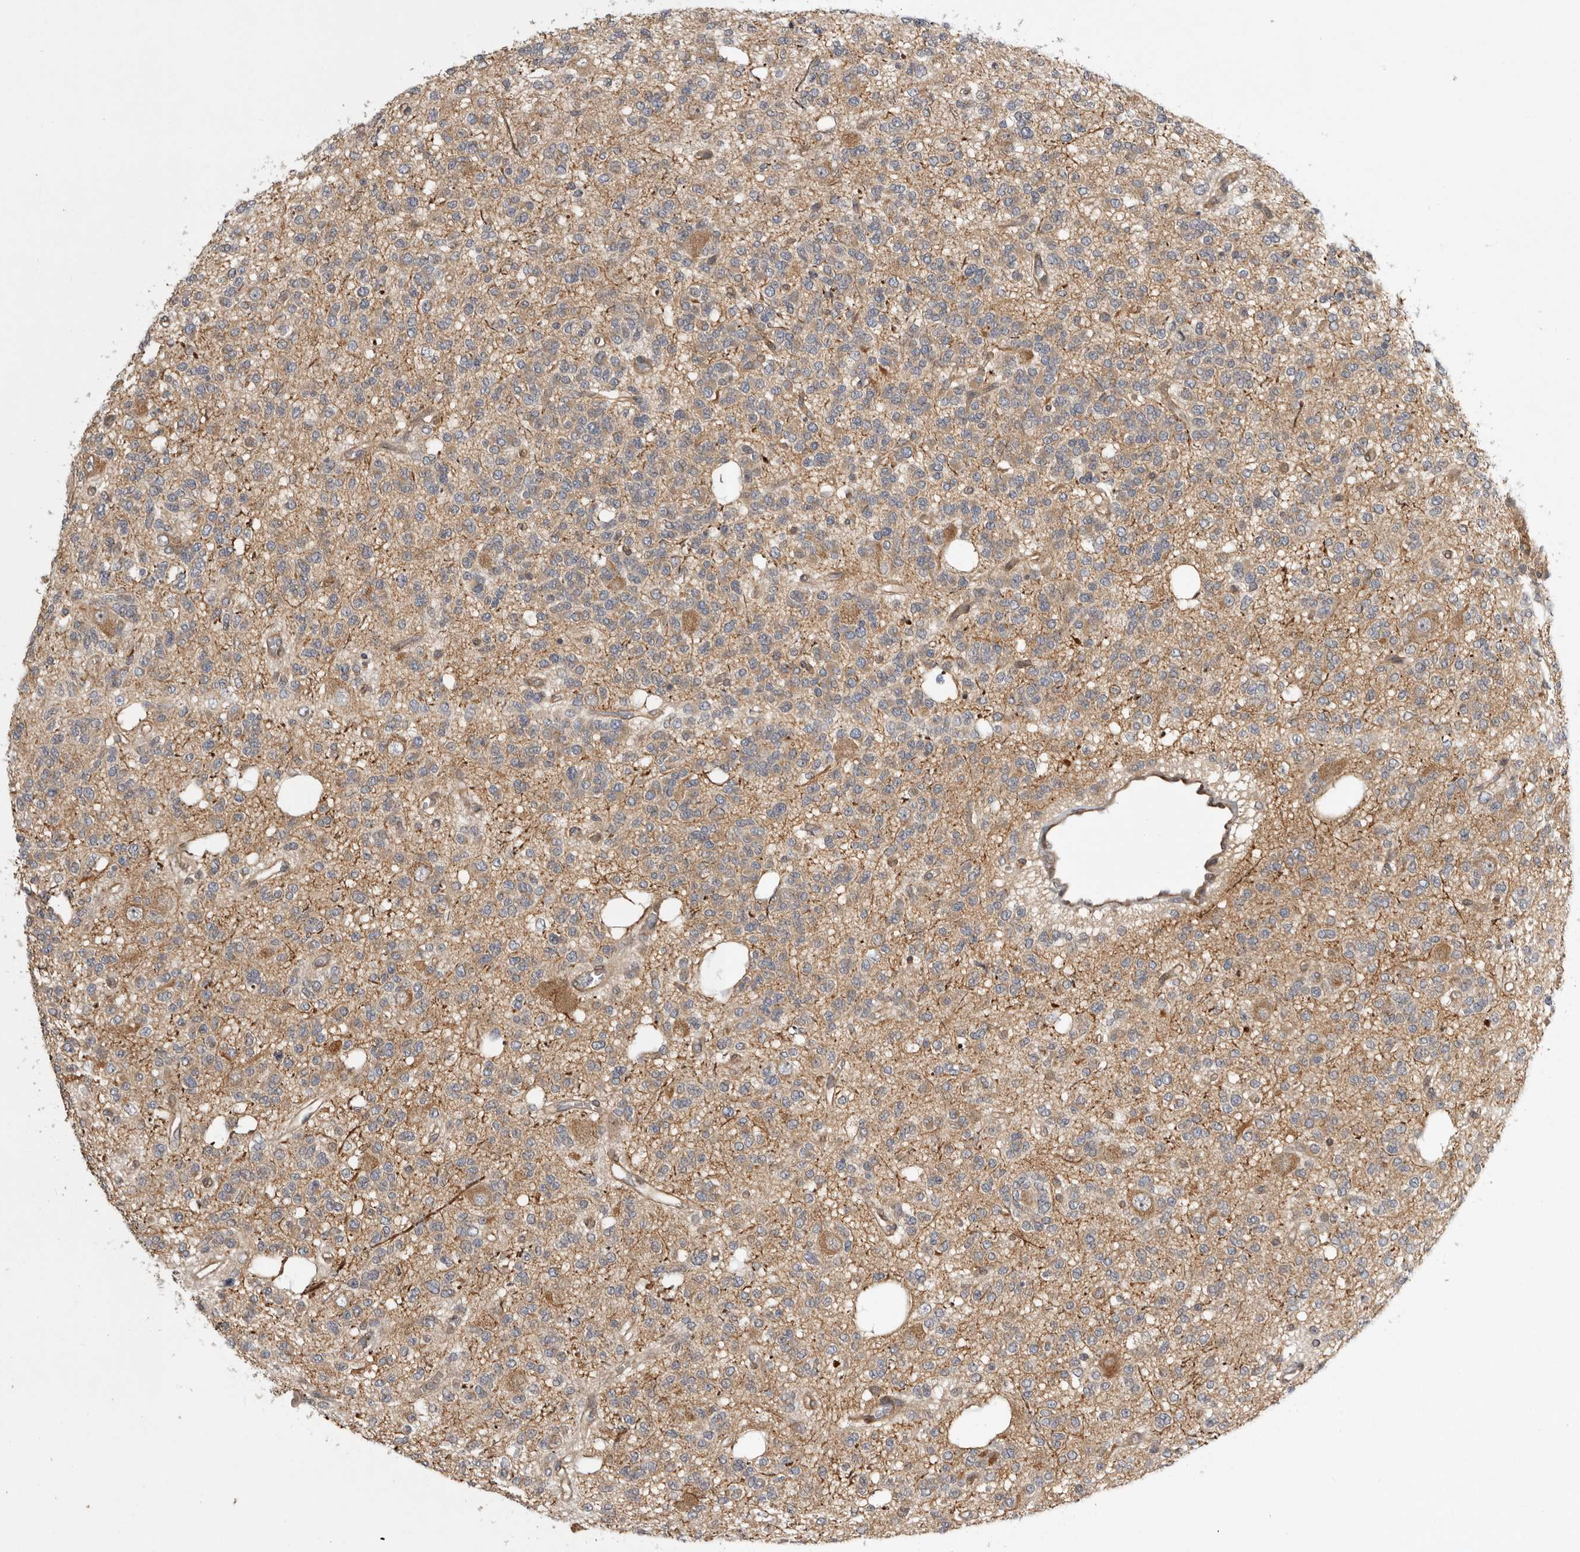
{"staining": {"intensity": "weak", "quantity": ">75%", "location": "cytoplasmic/membranous"}, "tissue": "glioma", "cell_type": "Tumor cells", "image_type": "cancer", "snomed": [{"axis": "morphology", "description": "Glioma, malignant, Low grade"}, {"axis": "topography", "description": "Brain"}], "caption": "Immunohistochemical staining of glioma reveals weak cytoplasmic/membranous protein expression in approximately >75% of tumor cells. (Stains: DAB in brown, nuclei in blue, Microscopy: brightfield microscopy at high magnification).", "gene": "CUEDC1", "patient": {"sex": "male", "age": 38}}